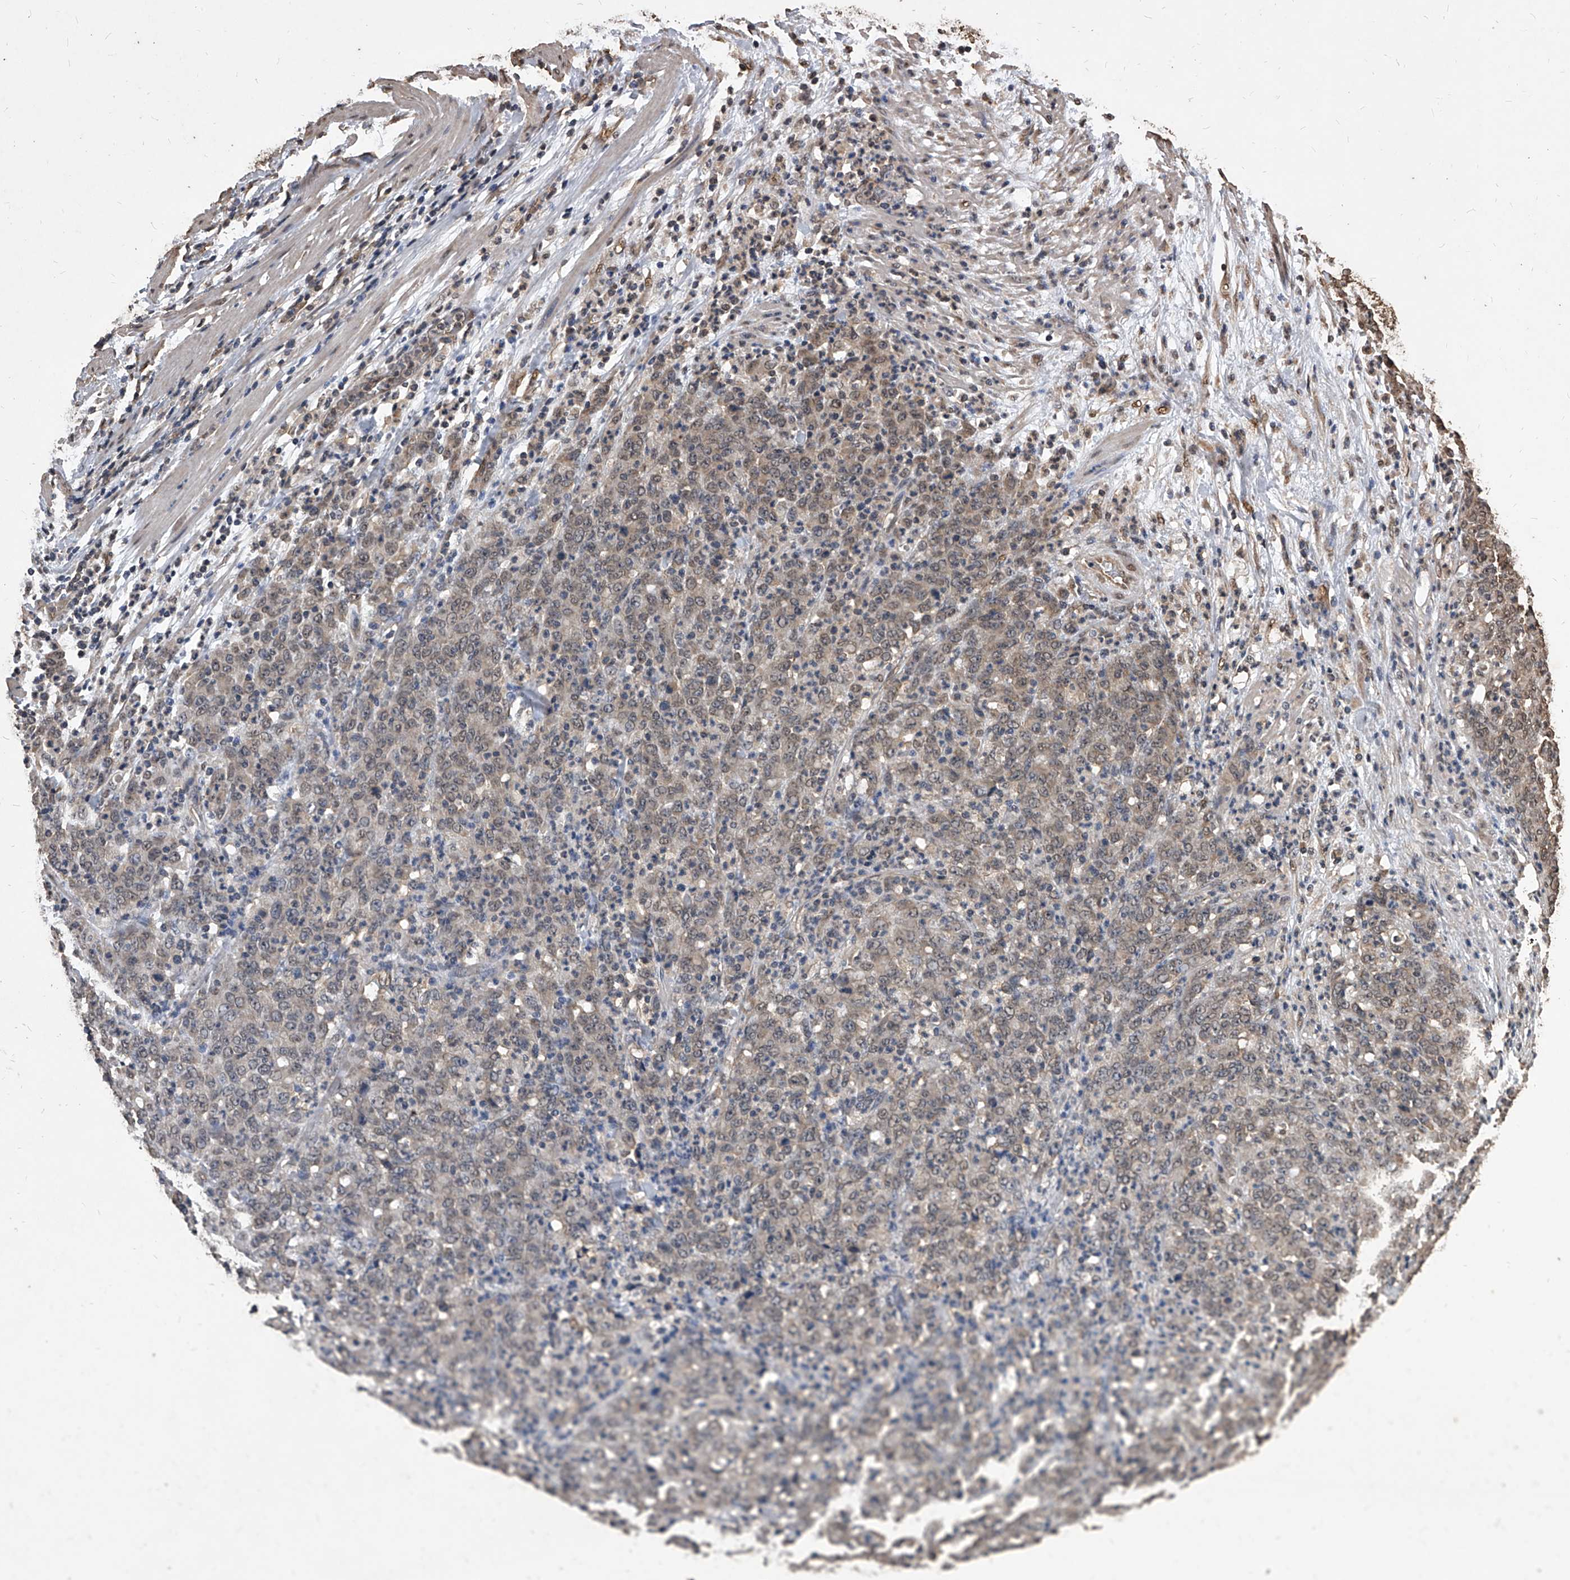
{"staining": {"intensity": "weak", "quantity": "25%-75%", "location": "cytoplasmic/membranous,nuclear"}, "tissue": "stomach cancer", "cell_type": "Tumor cells", "image_type": "cancer", "snomed": [{"axis": "morphology", "description": "Adenocarcinoma, NOS"}, {"axis": "topography", "description": "Stomach, lower"}], "caption": "An image of stomach cancer (adenocarcinoma) stained for a protein shows weak cytoplasmic/membranous and nuclear brown staining in tumor cells.", "gene": "FBXL4", "patient": {"sex": "female", "age": 71}}